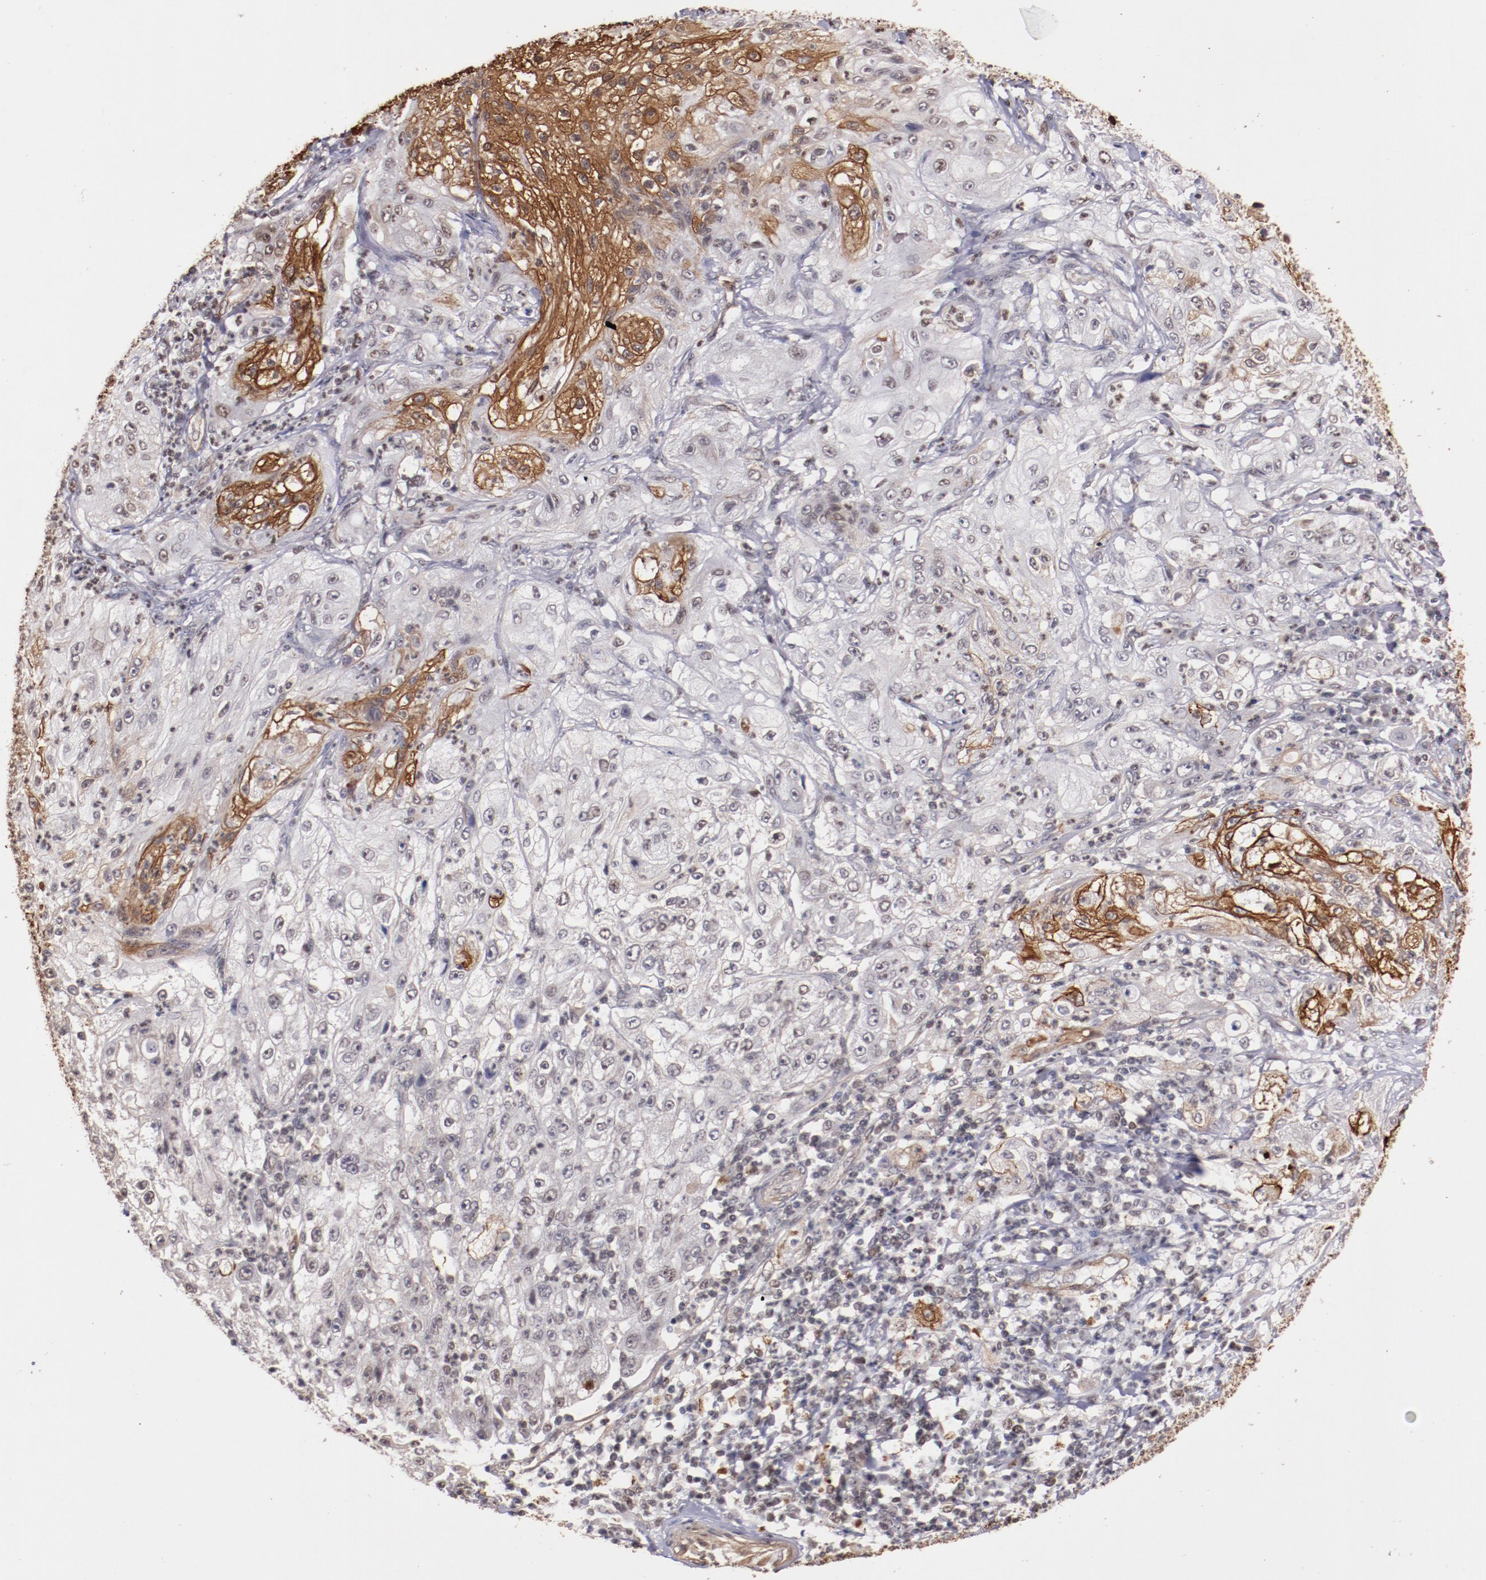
{"staining": {"intensity": "moderate", "quantity": "25%-75%", "location": "cytoplasmic/membranous"}, "tissue": "lung cancer", "cell_type": "Tumor cells", "image_type": "cancer", "snomed": [{"axis": "morphology", "description": "Inflammation, NOS"}, {"axis": "morphology", "description": "Squamous cell carcinoma, NOS"}, {"axis": "topography", "description": "Lymph node"}, {"axis": "topography", "description": "Soft tissue"}, {"axis": "topography", "description": "Lung"}], "caption": "Squamous cell carcinoma (lung) tissue reveals moderate cytoplasmic/membranous positivity in approximately 25%-75% of tumor cells, visualized by immunohistochemistry.", "gene": "STAG2", "patient": {"sex": "male", "age": 66}}